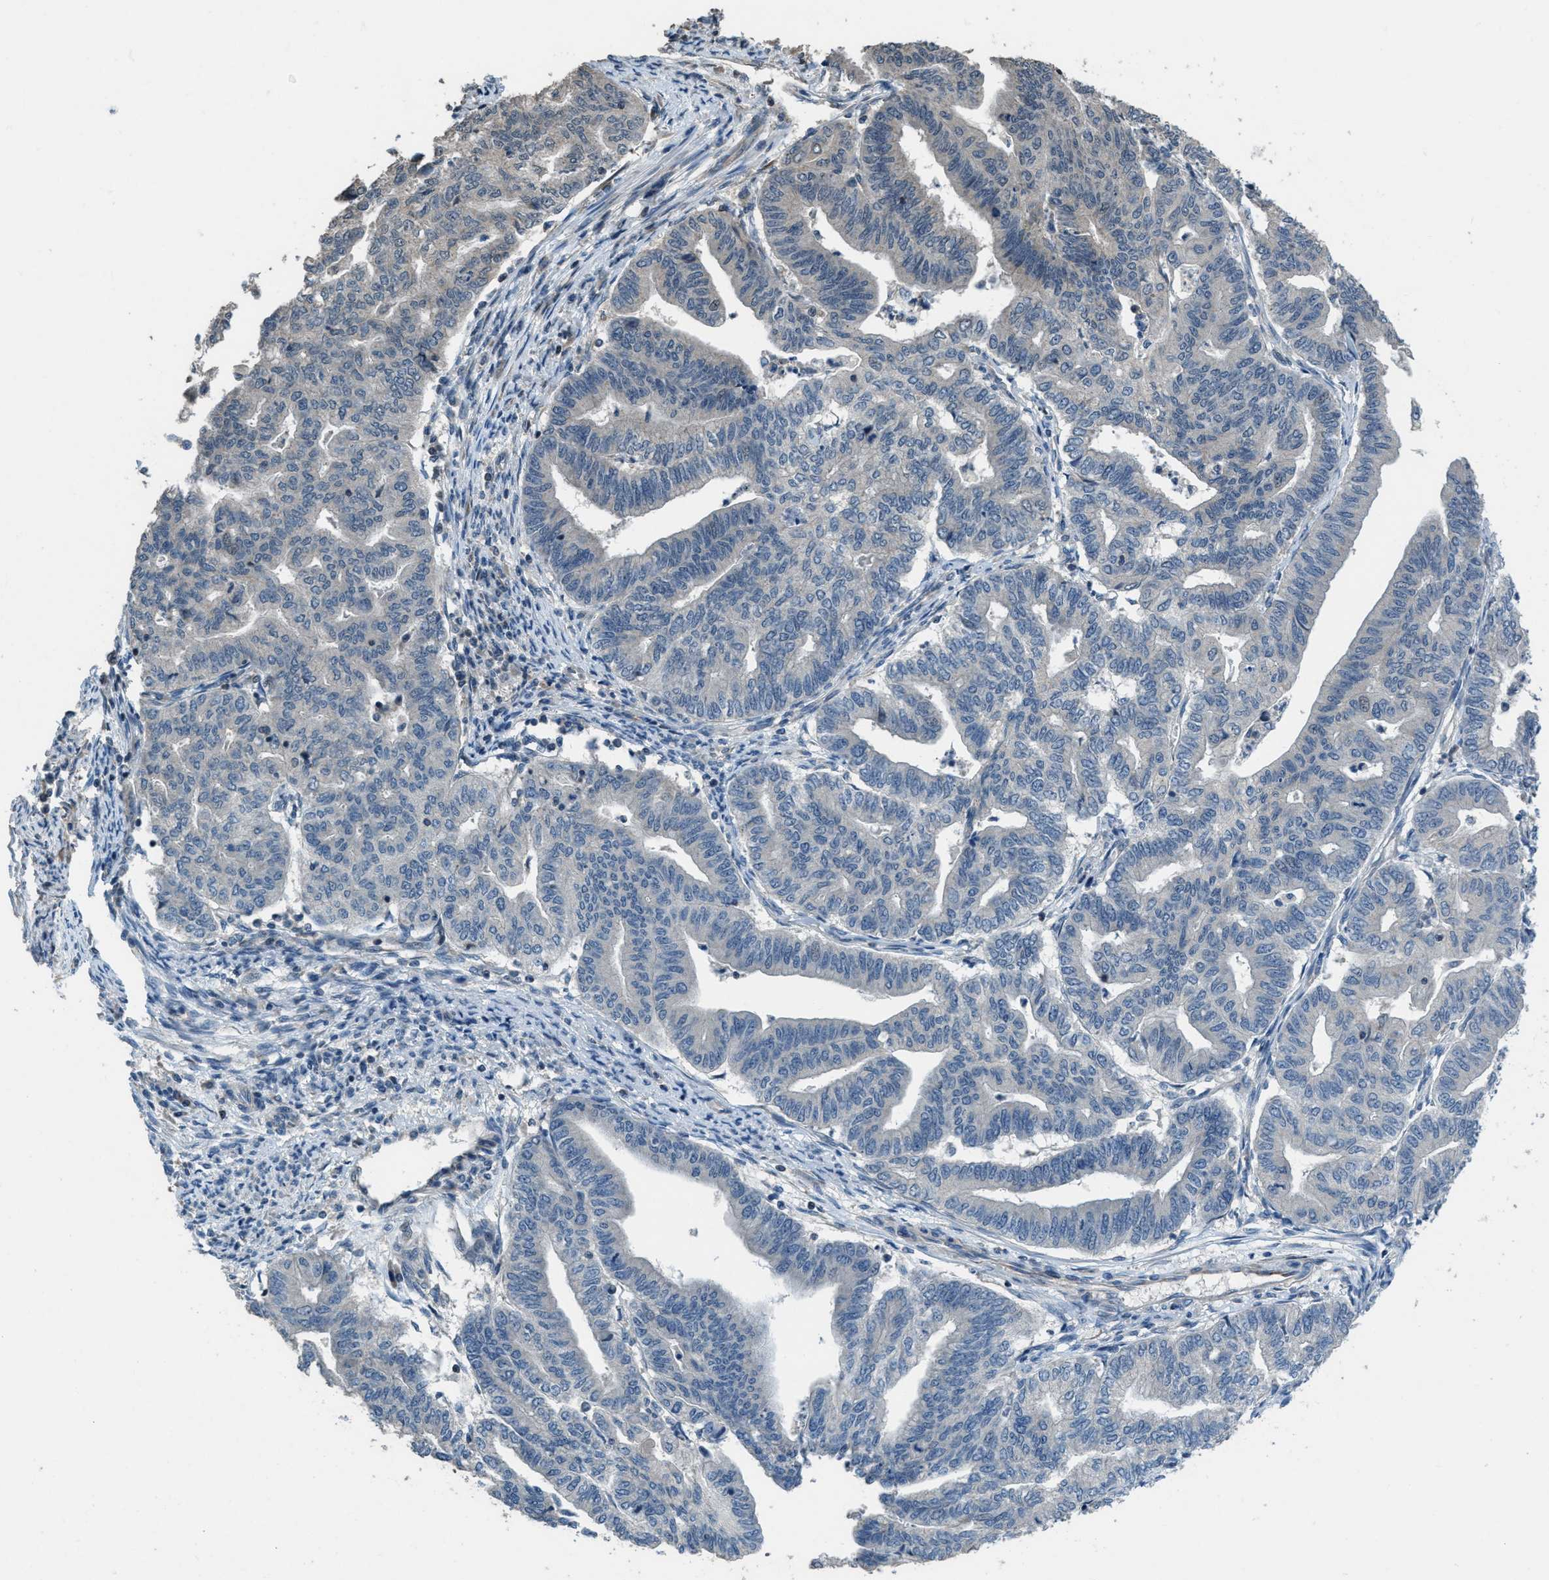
{"staining": {"intensity": "negative", "quantity": "none", "location": "none"}, "tissue": "endometrial cancer", "cell_type": "Tumor cells", "image_type": "cancer", "snomed": [{"axis": "morphology", "description": "Adenocarcinoma, NOS"}, {"axis": "topography", "description": "Endometrium"}], "caption": "High magnification brightfield microscopy of endometrial adenocarcinoma stained with DAB (3,3'-diaminobenzidine) (brown) and counterstained with hematoxylin (blue): tumor cells show no significant positivity.", "gene": "NAT1", "patient": {"sex": "female", "age": 79}}